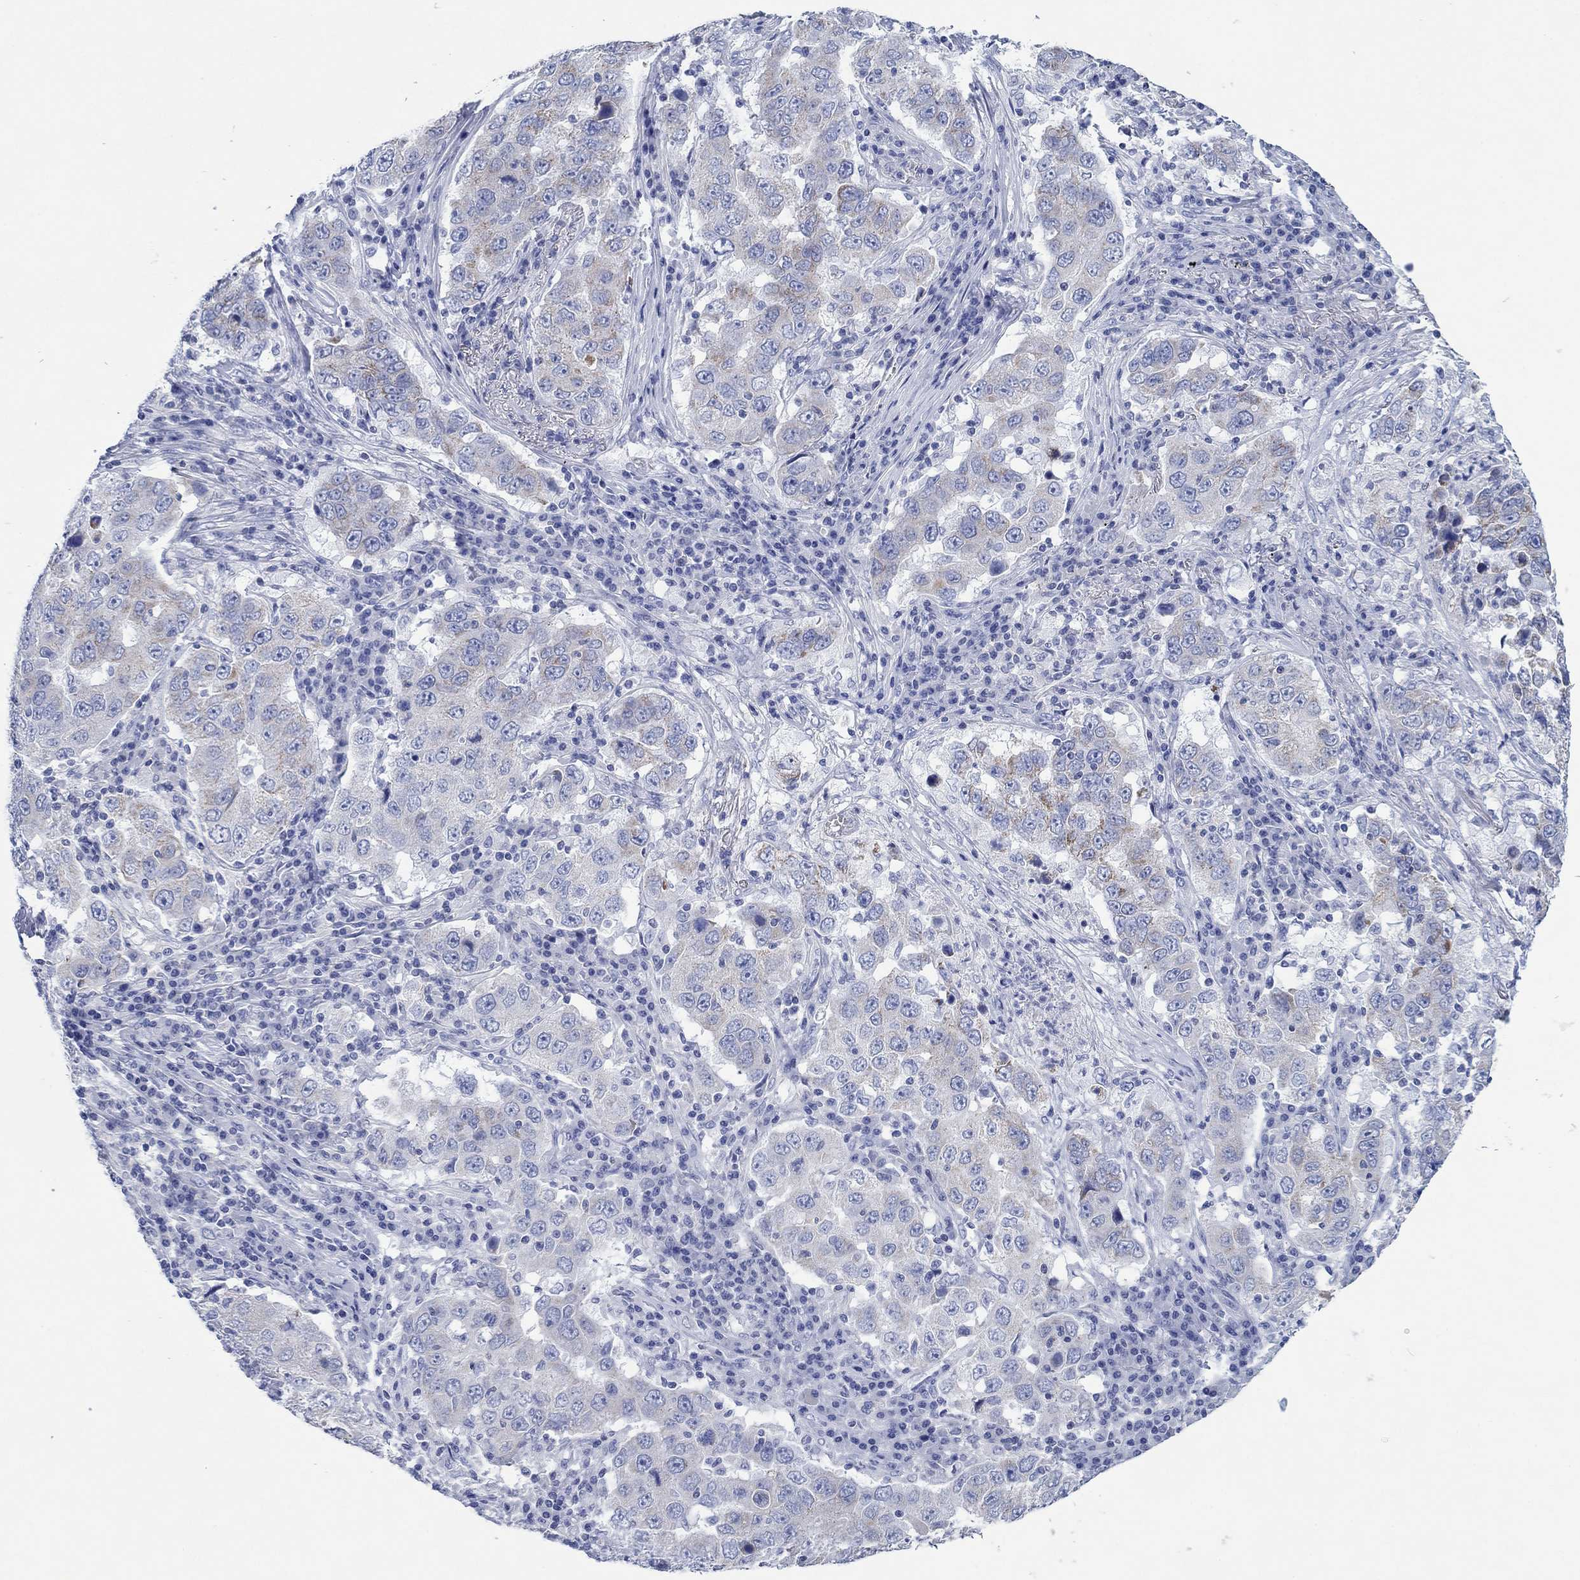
{"staining": {"intensity": "weak", "quantity": "<25%", "location": "cytoplasmic/membranous"}, "tissue": "lung cancer", "cell_type": "Tumor cells", "image_type": "cancer", "snomed": [{"axis": "morphology", "description": "Adenocarcinoma, NOS"}, {"axis": "topography", "description": "Lung"}], "caption": "Image shows no significant protein staining in tumor cells of lung adenocarcinoma.", "gene": "HCRT", "patient": {"sex": "male", "age": 73}}